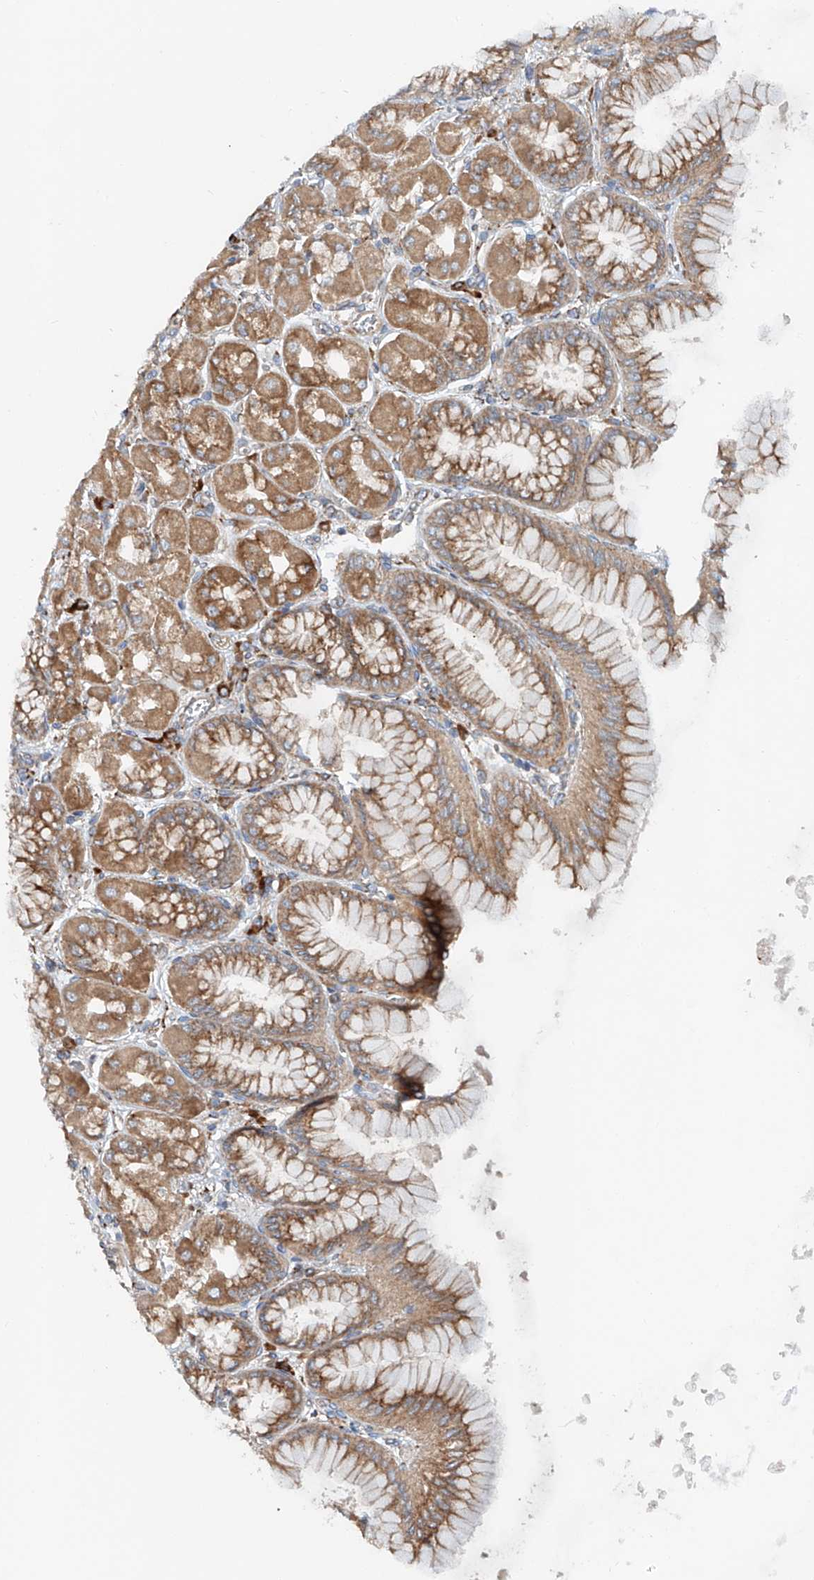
{"staining": {"intensity": "strong", "quantity": ">75%", "location": "cytoplasmic/membranous"}, "tissue": "stomach", "cell_type": "Glandular cells", "image_type": "normal", "snomed": [{"axis": "morphology", "description": "Normal tissue, NOS"}, {"axis": "topography", "description": "Stomach, upper"}], "caption": "Immunohistochemistry (IHC) micrograph of benign stomach: human stomach stained using IHC shows high levels of strong protein expression localized specifically in the cytoplasmic/membranous of glandular cells, appearing as a cytoplasmic/membranous brown color.", "gene": "SNAP29", "patient": {"sex": "female", "age": 56}}